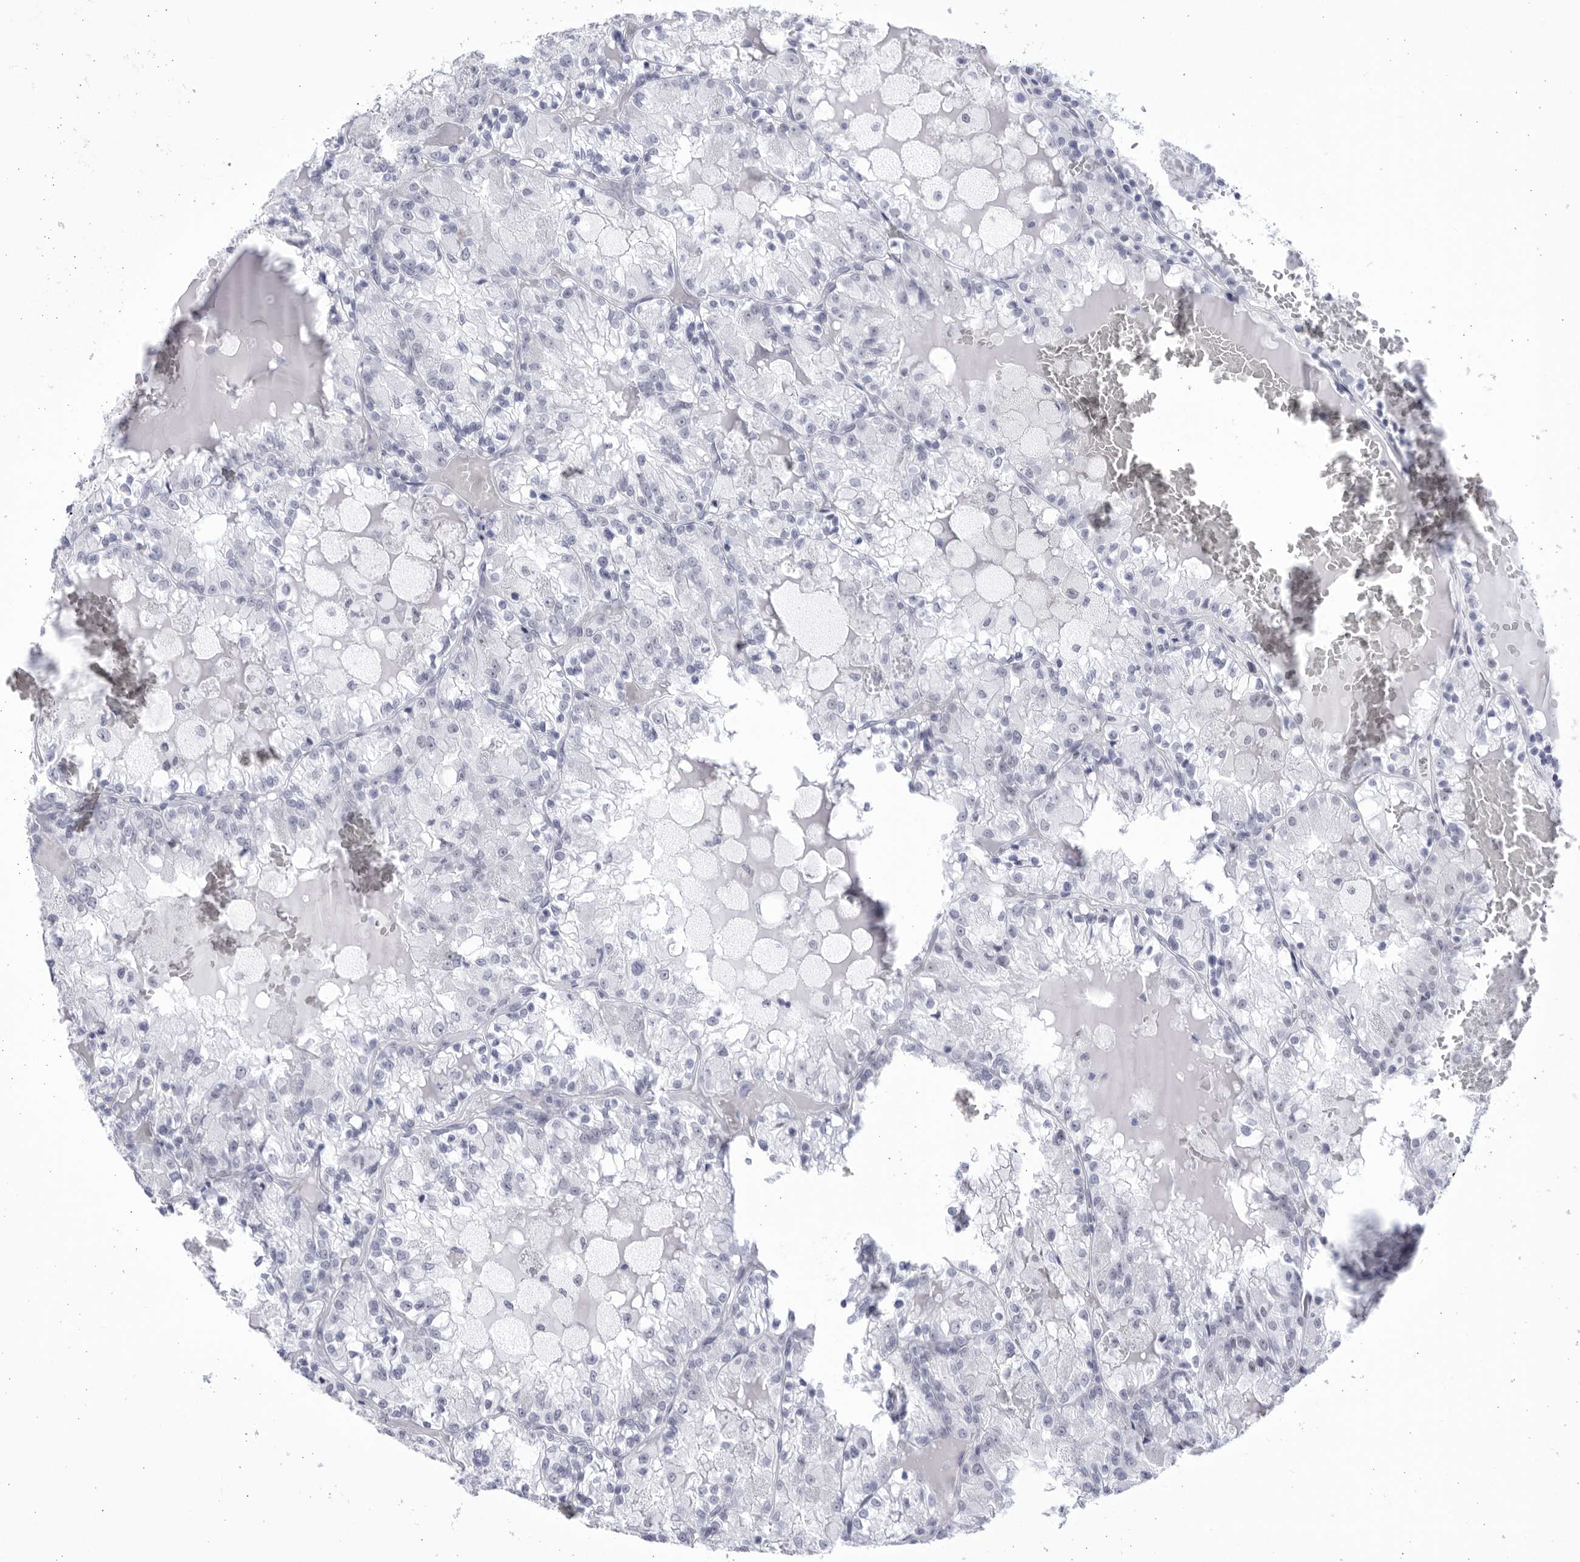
{"staining": {"intensity": "negative", "quantity": "none", "location": "none"}, "tissue": "renal cancer", "cell_type": "Tumor cells", "image_type": "cancer", "snomed": [{"axis": "morphology", "description": "Adenocarcinoma, NOS"}, {"axis": "topography", "description": "Kidney"}], "caption": "Adenocarcinoma (renal) was stained to show a protein in brown. There is no significant expression in tumor cells. The staining is performed using DAB (3,3'-diaminobenzidine) brown chromogen with nuclei counter-stained in using hematoxylin.", "gene": "CCDC181", "patient": {"sex": "female", "age": 56}}